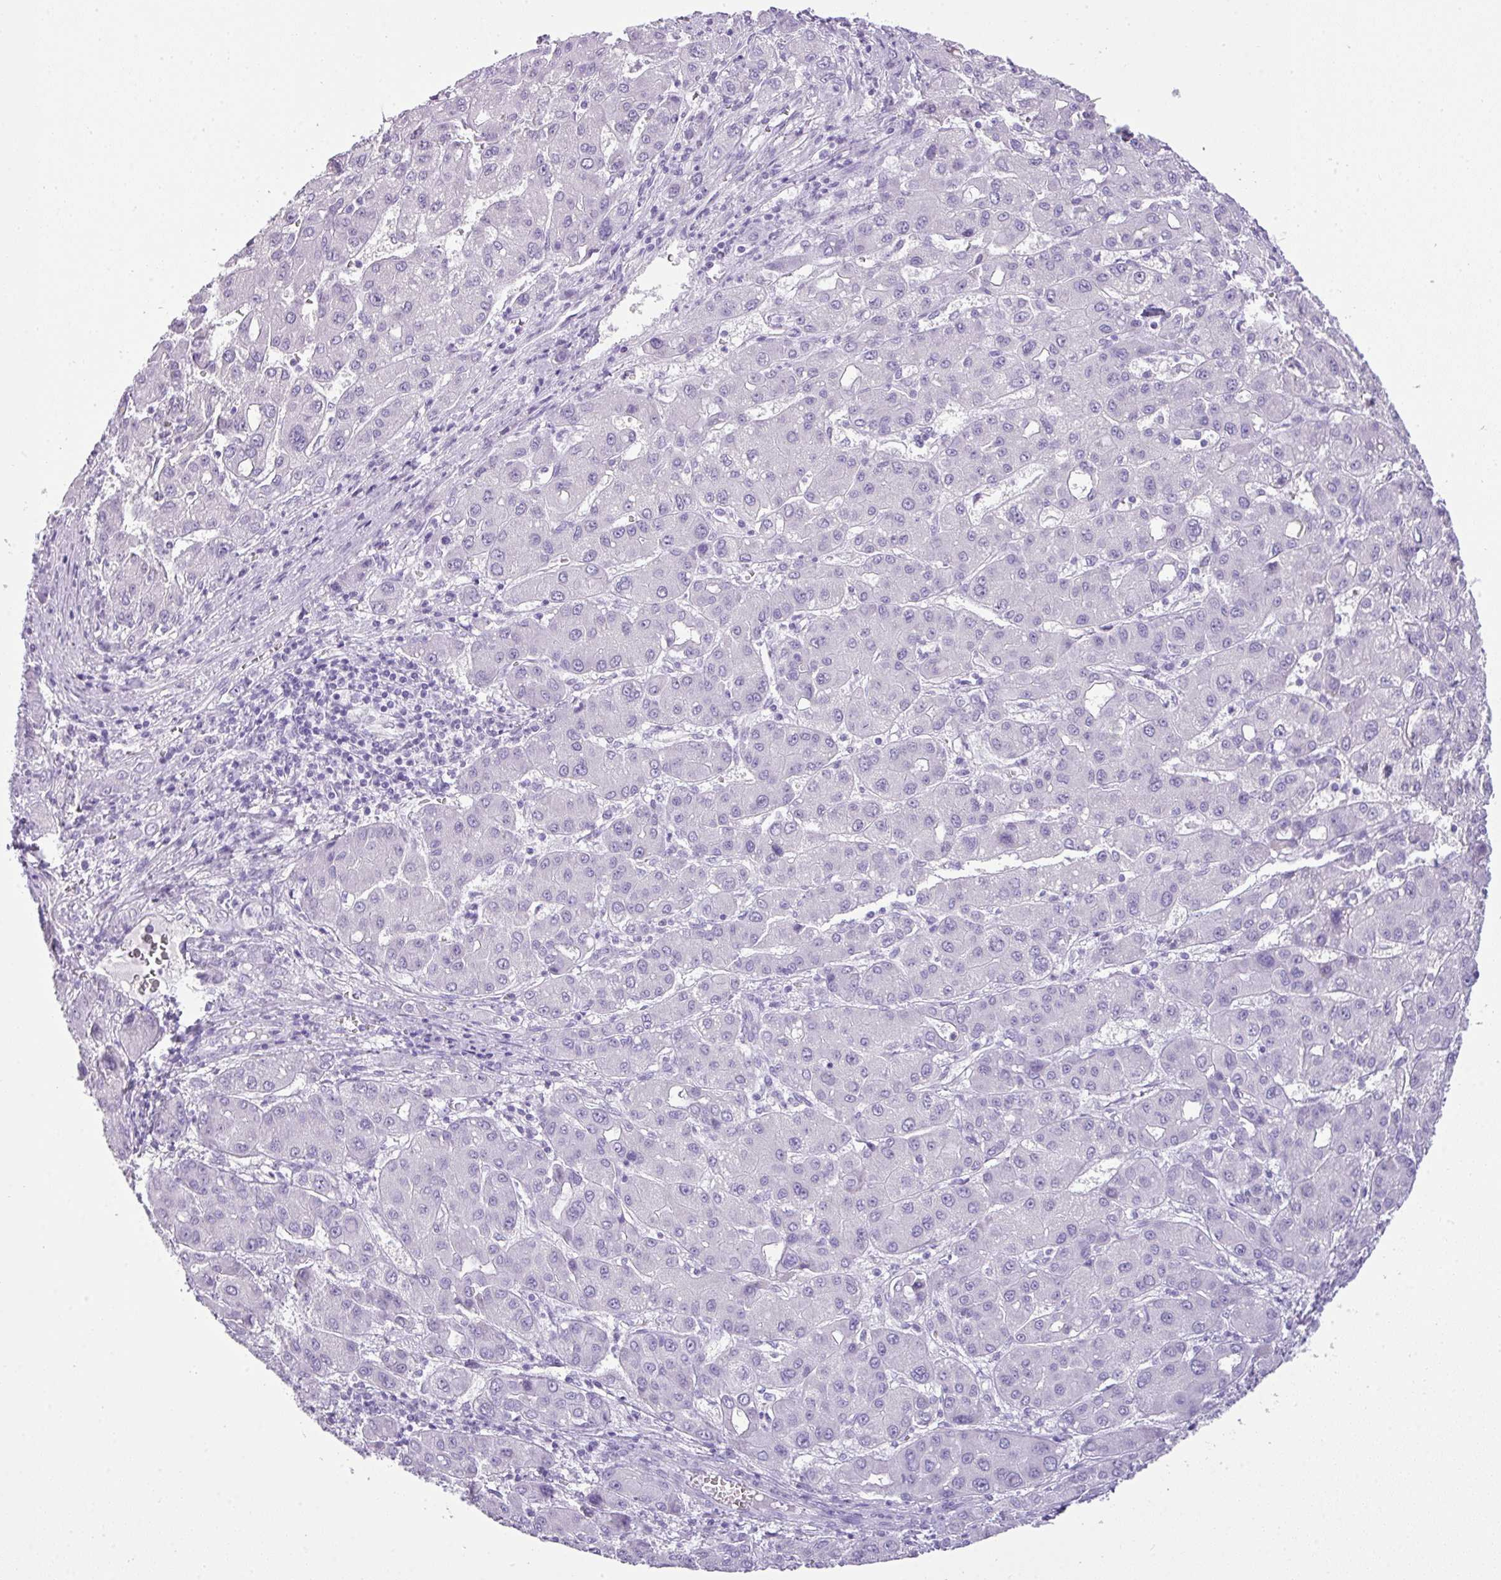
{"staining": {"intensity": "negative", "quantity": "none", "location": "none"}, "tissue": "liver cancer", "cell_type": "Tumor cells", "image_type": "cancer", "snomed": [{"axis": "morphology", "description": "Carcinoma, Hepatocellular, NOS"}, {"axis": "topography", "description": "Liver"}], "caption": "High magnification brightfield microscopy of liver cancer (hepatocellular carcinoma) stained with DAB (3,3'-diaminobenzidine) (brown) and counterstained with hematoxylin (blue): tumor cells show no significant staining.", "gene": "TNP1", "patient": {"sex": "male", "age": 55}}